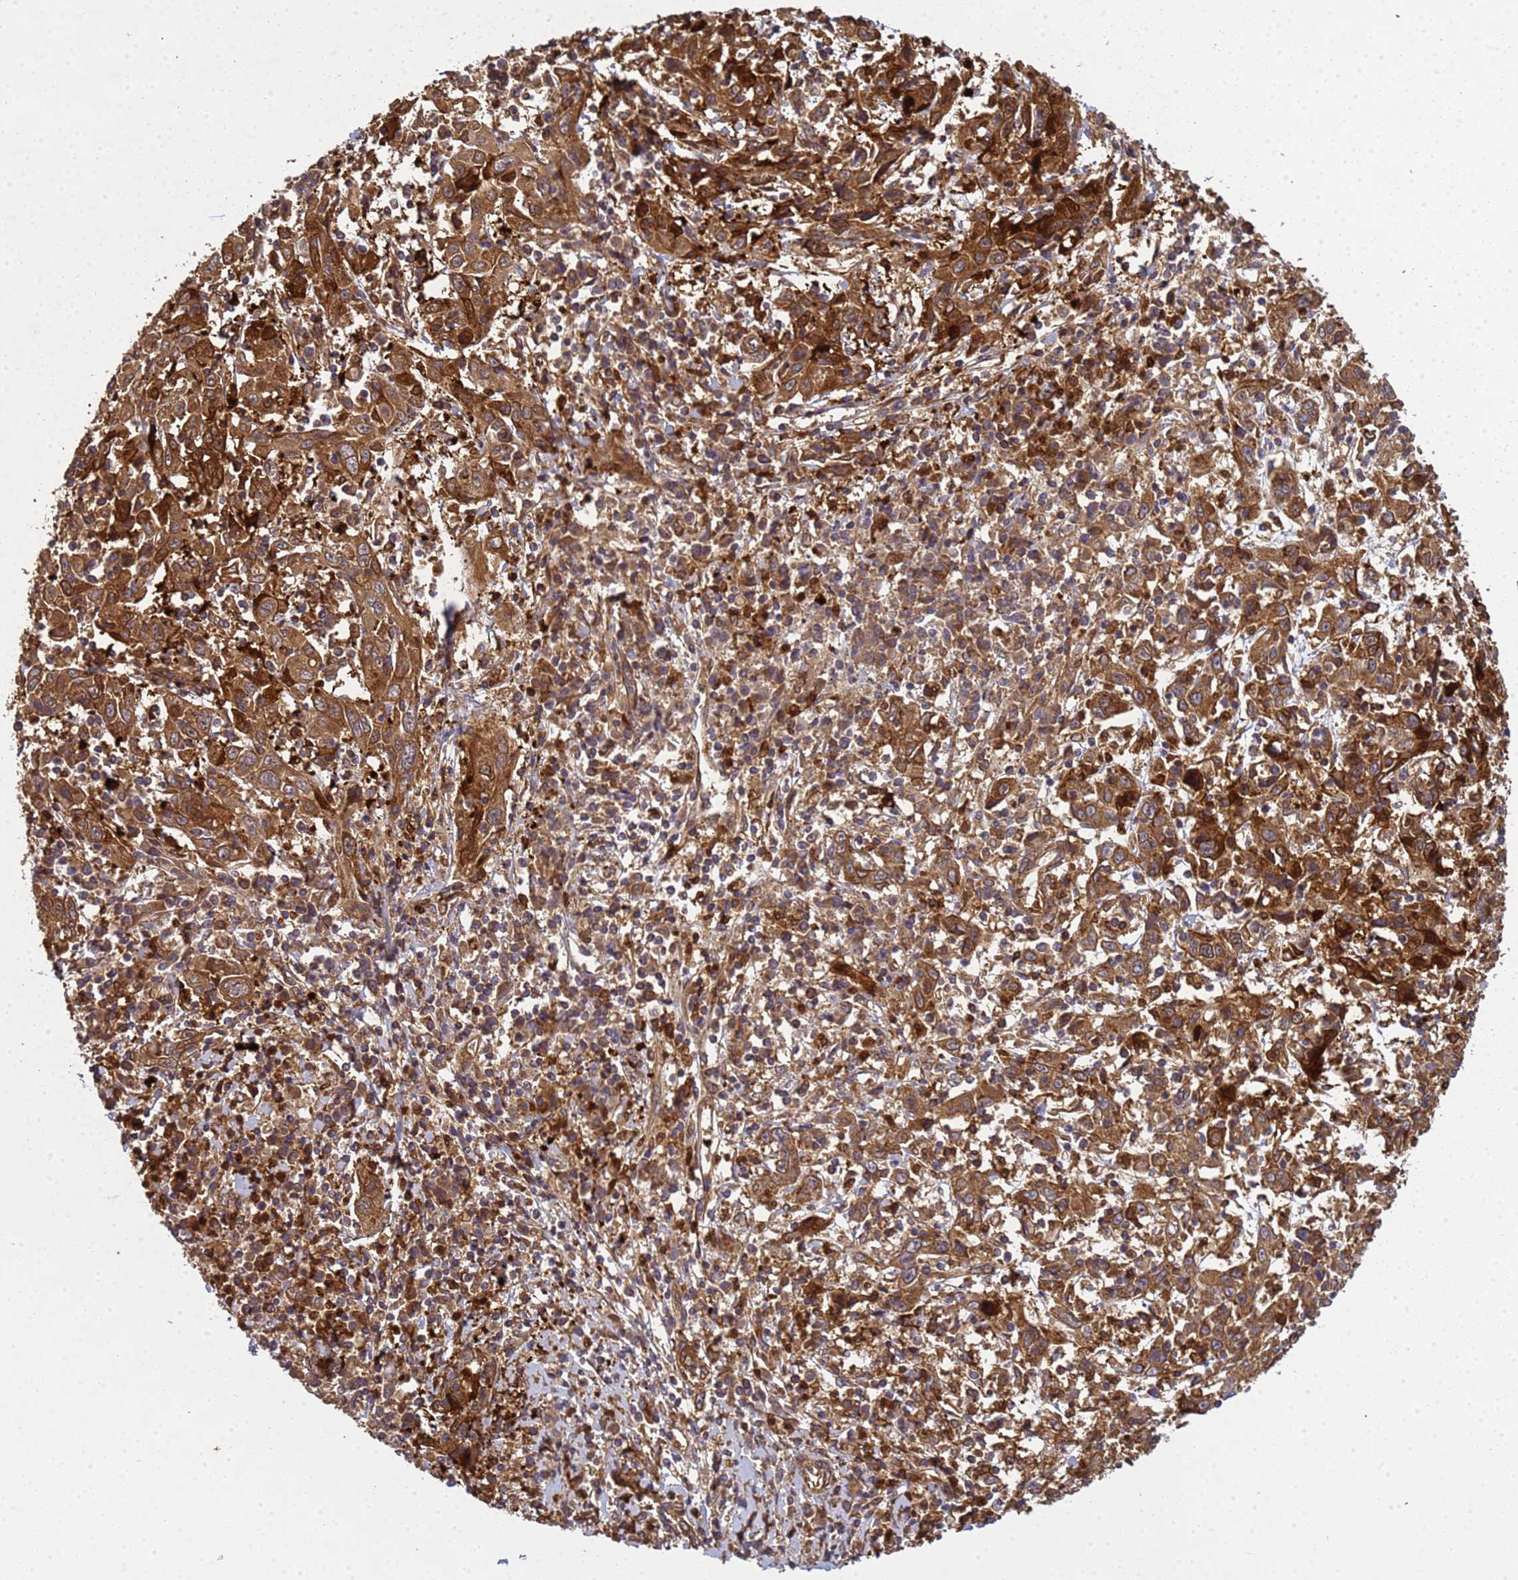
{"staining": {"intensity": "strong", "quantity": ">75%", "location": "cytoplasmic/membranous"}, "tissue": "cervical cancer", "cell_type": "Tumor cells", "image_type": "cancer", "snomed": [{"axis": "morphology", "description": "Squamous cell carcinoma, NOS"}, {"axis": "topography", "description": "Cervix"}], "caption": "Cervical cancer (squamous cell carcinoma) stained with DAB immunohistochemistry reveals high levels of strong cytoplasmic/membranous expression in about >75% of tumor cells.", "gene": "C8orf34", "patient": {"sex": "female", "age": 46}}